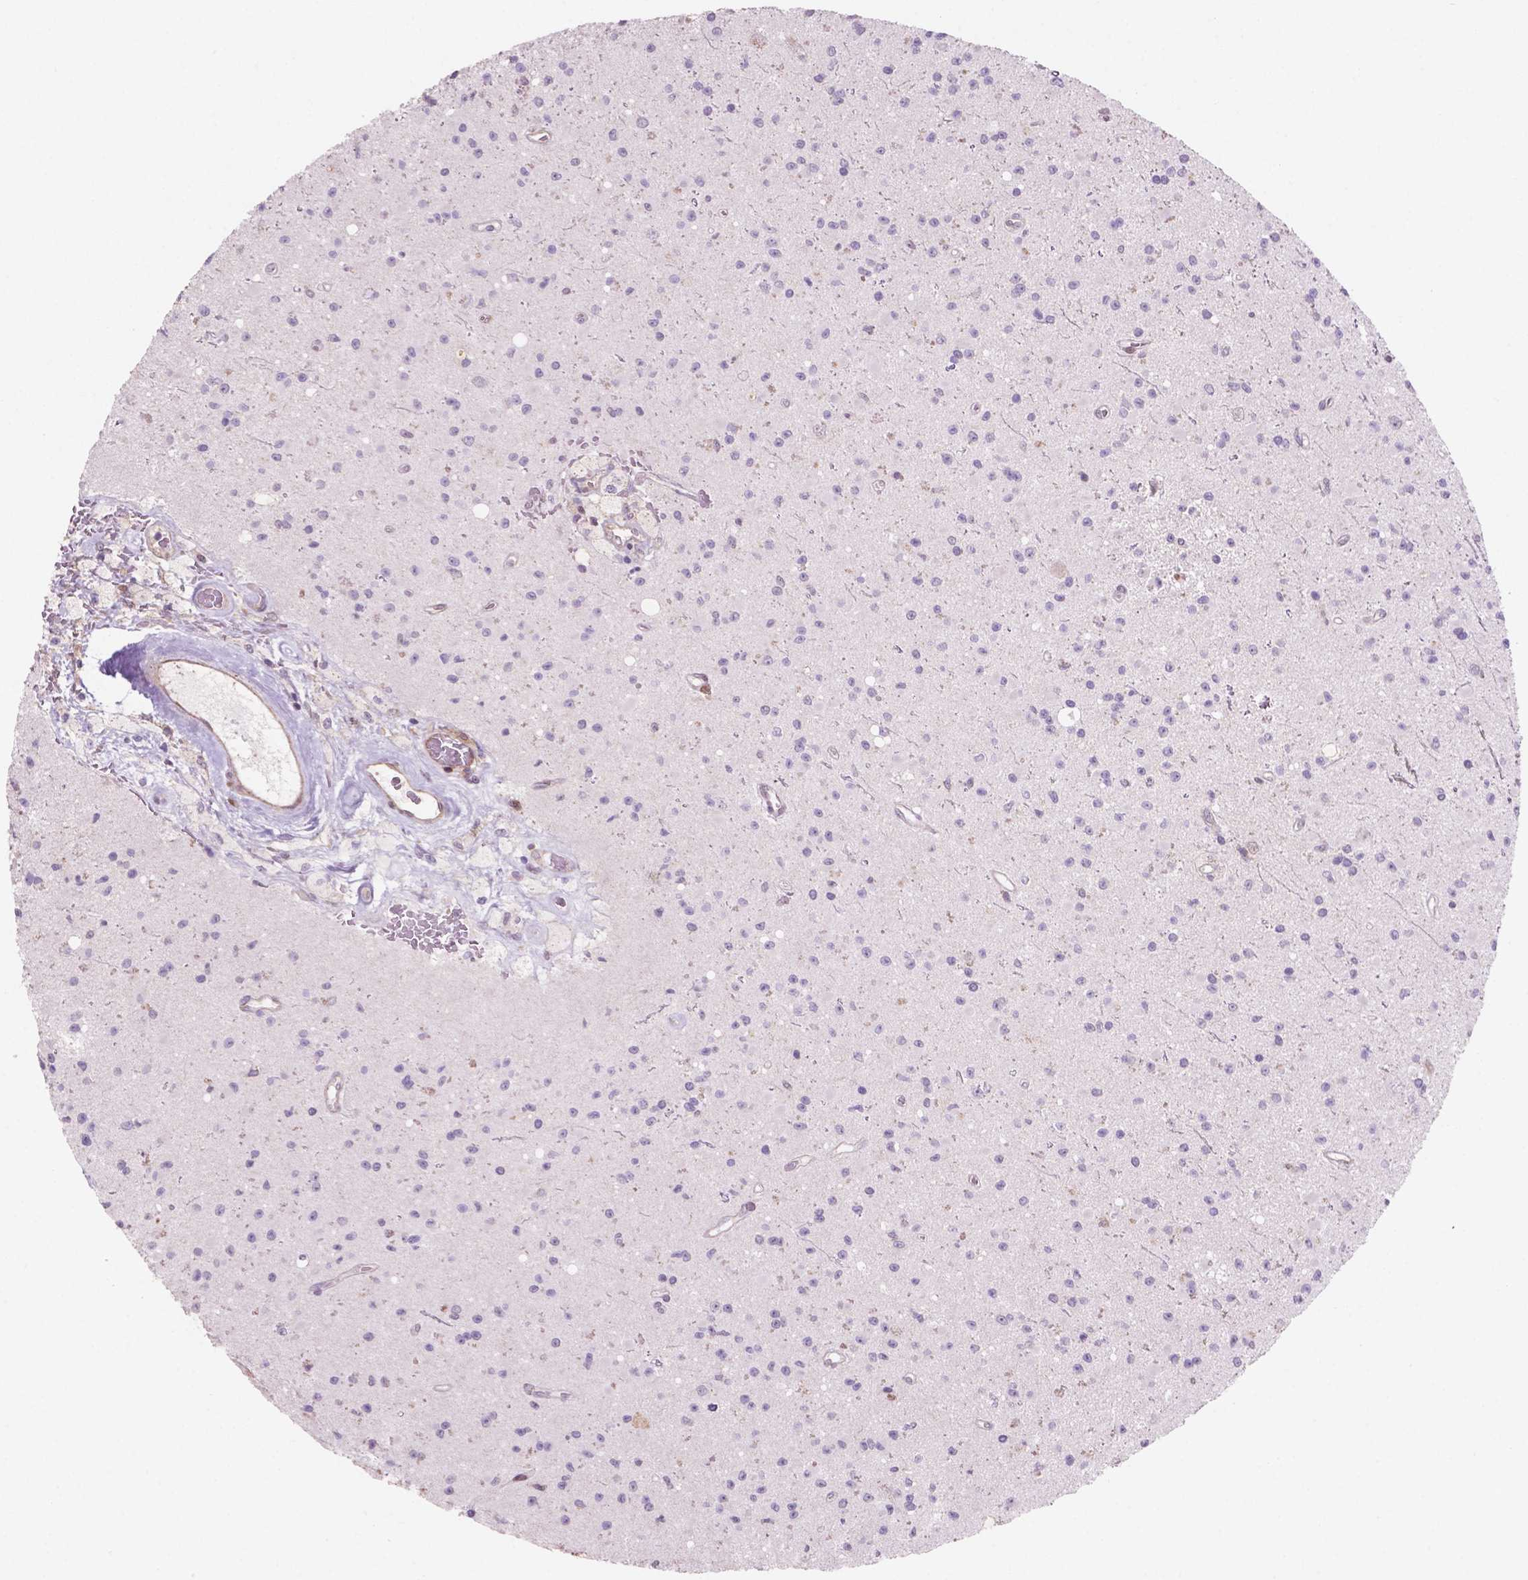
{"staining": {"intensity": "negative", "quantity": "none", "location": "none"}, "tissue": "glioma", "cell_type": "Tumor cells", "image_type": "cancer", "snomed": [{"axis": "morphology", "description": "Glioma, malignant, High grade"}, {"axis": "topography", "description": "Brain"}], "caption": "This is an IHC image of malignant glioma (high-grade). There is no expression in tumor cells.", "gene": "LDHA", "patient": {"sex": "male", "age": 36}}